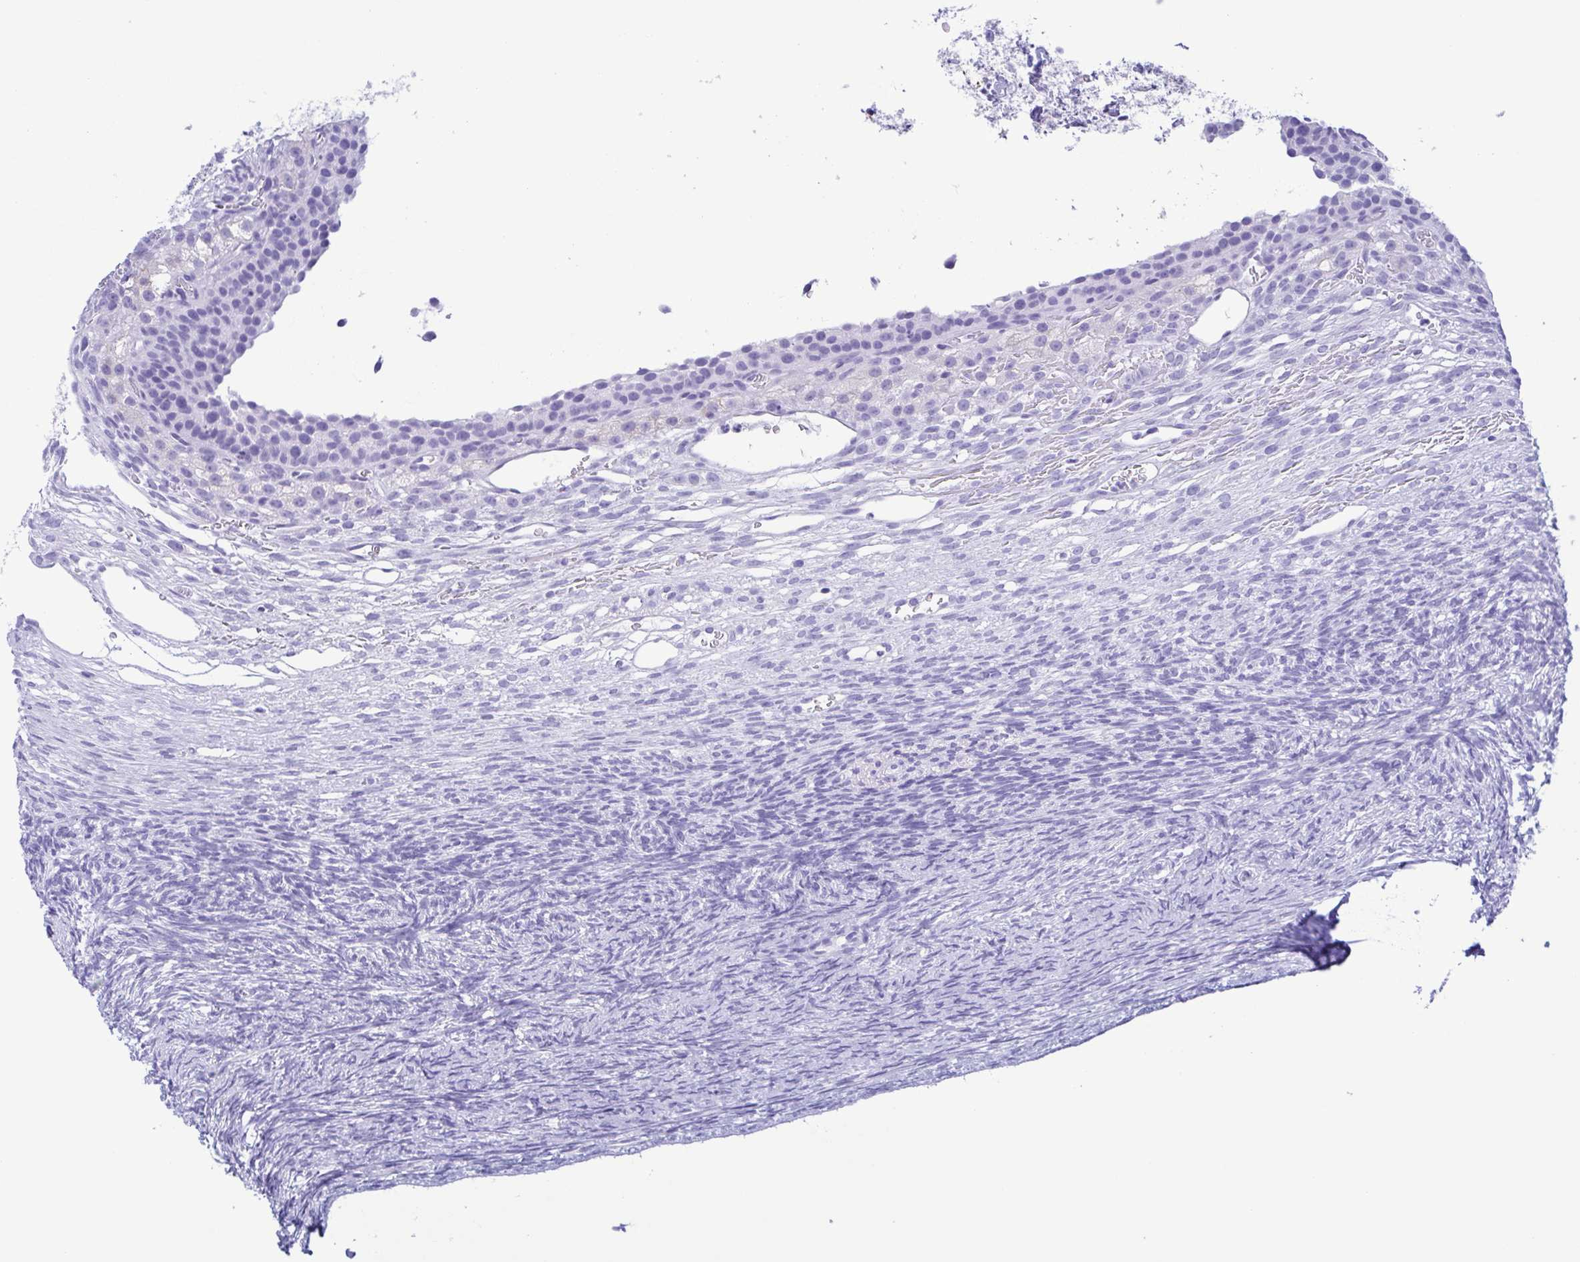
{"staining": {"intensity": "negative", "quantity": "none", "location": "none"}, "tissue": "ovary", "cell_type": "Follicle cells", "image_type": "normal", "snomed": [{"axis": "morphology", "description": "Normal tissue, NOS"}, {"axis": "topography", "description": "Ovary"}], "caption": "Immunohistochemistry (IHC) of unremarkable human ovary exhibits no staining in follicle cells.", "gene": "TSPY10", "patient": {"sex": "female", "age": 34}}